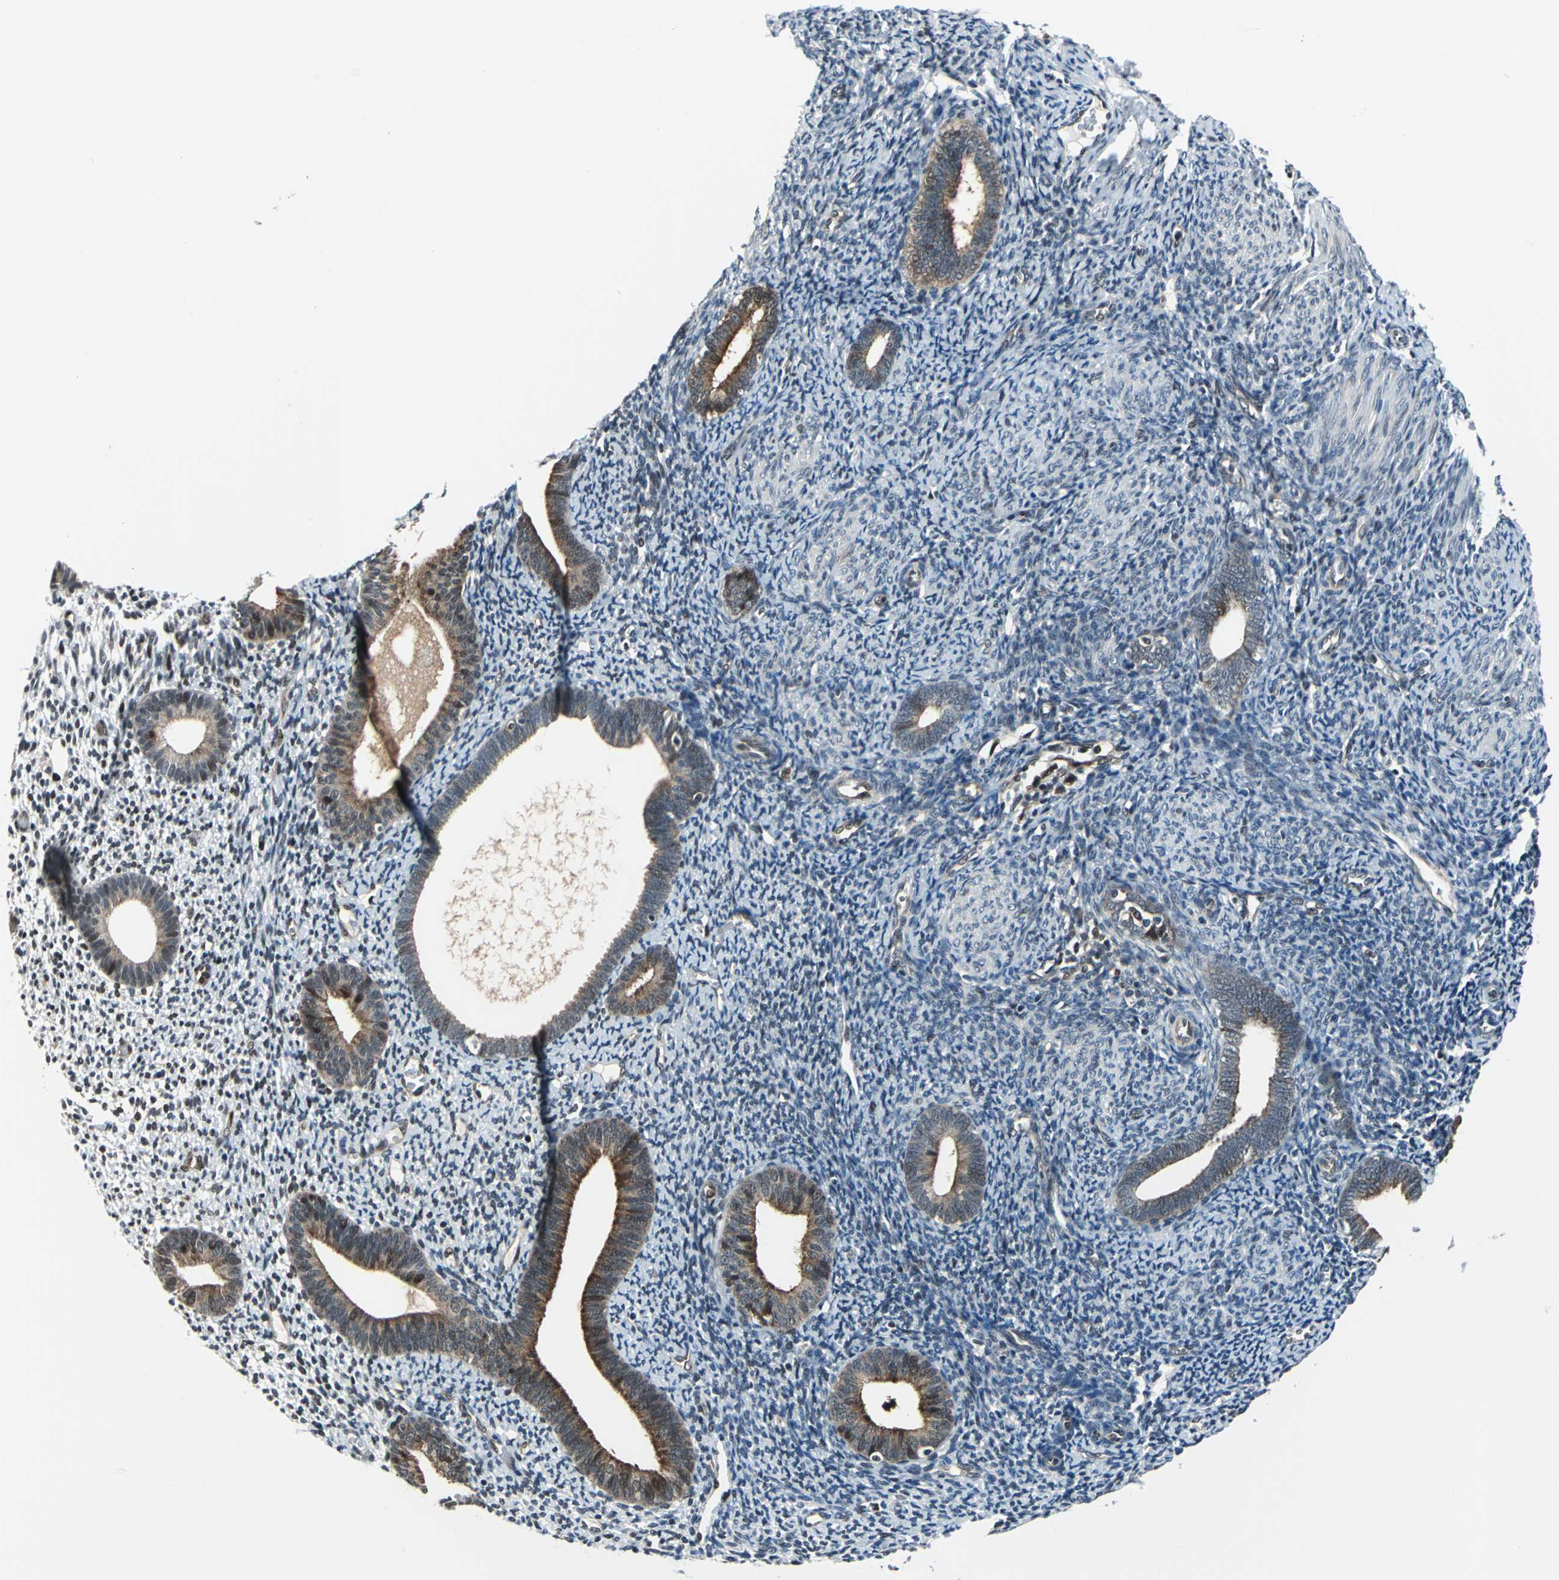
{"staining": {"intensity": "negative", "quantity": "none", "location": "none"}, "tissue": "endometrium", "cell_type": "Cells in endometrial stroma", "image_type": "normal", "snomed": [{"axis": "morphology", "description": "Normal tissue, NOS"}, {"axis": "topography", "description": "Smooth muscle"}, {"axis": "topography", "description": "Endometrium"}], "caption": "Cells in endometrial stroma are negative for brown protein staining in normal endometrium. The staining was performed using DAB (3,3'-diaminobenzidine) to visualize the protein expression in brown, while the nuclei were stained in blue with hematoxylin (Magnification: 20x).", "gene": "POLR3K", "patient": {"sex": "female", "age": 57}}